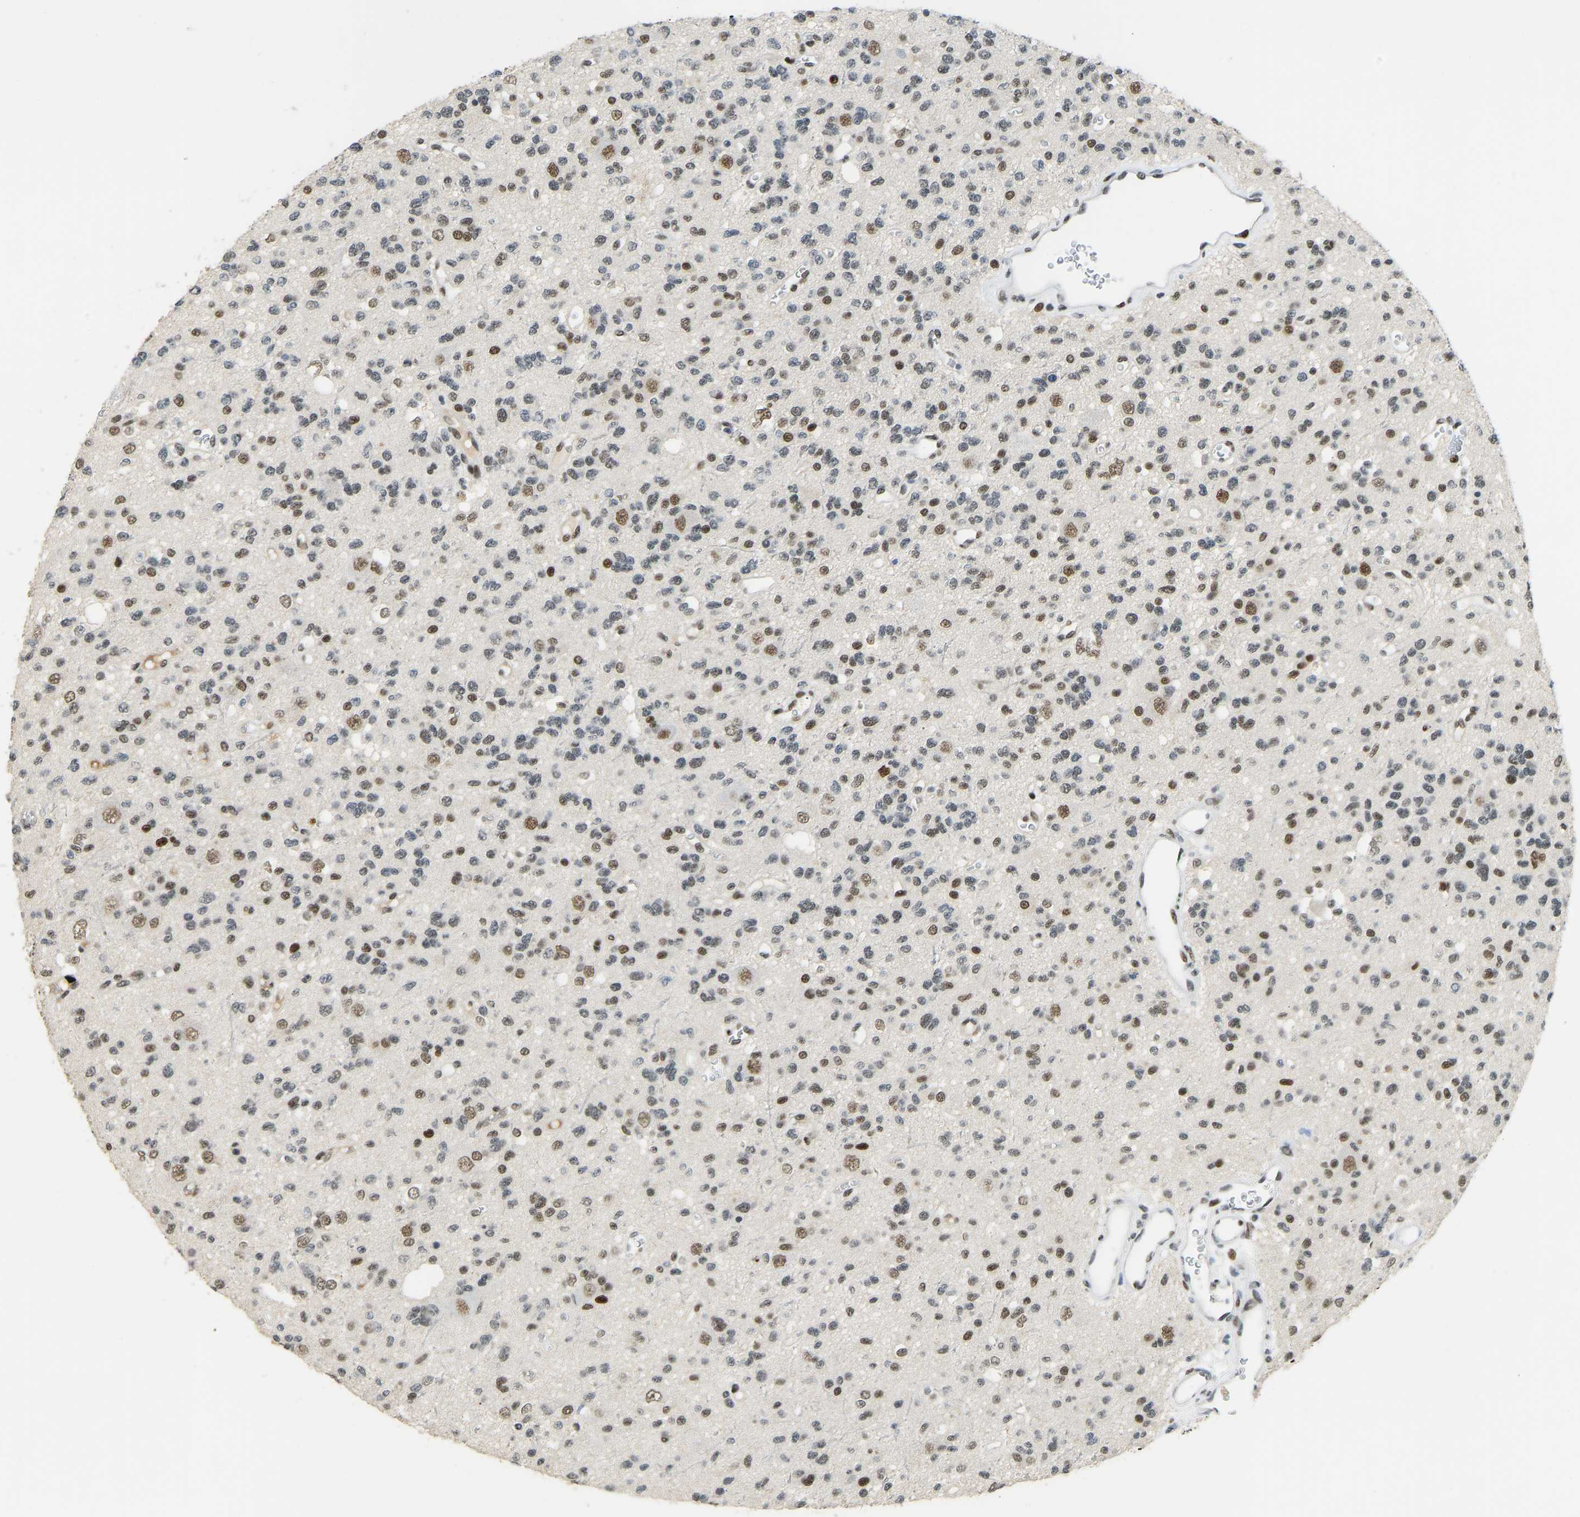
{"staining": {"intensity": "moderate", "quantity": "25%-75%", "location": "nuclear"}, "tissue": "glioma", "cell_type": "Tumor cells", "image_type": "cancer", "snomed": [{"axis": "morphology", "description": "Glioma, malignant, Low grade"}, {"axis": "topography", "description": "Brain"}], "caption": "Protein staining by immunohistochemistry (IHC) demonstrates moderate nuclear staining in about 25%-75% of tumor cells in glioma.", "gene": "FOXK1", "patient": {"sex": "male", "age": 38}}